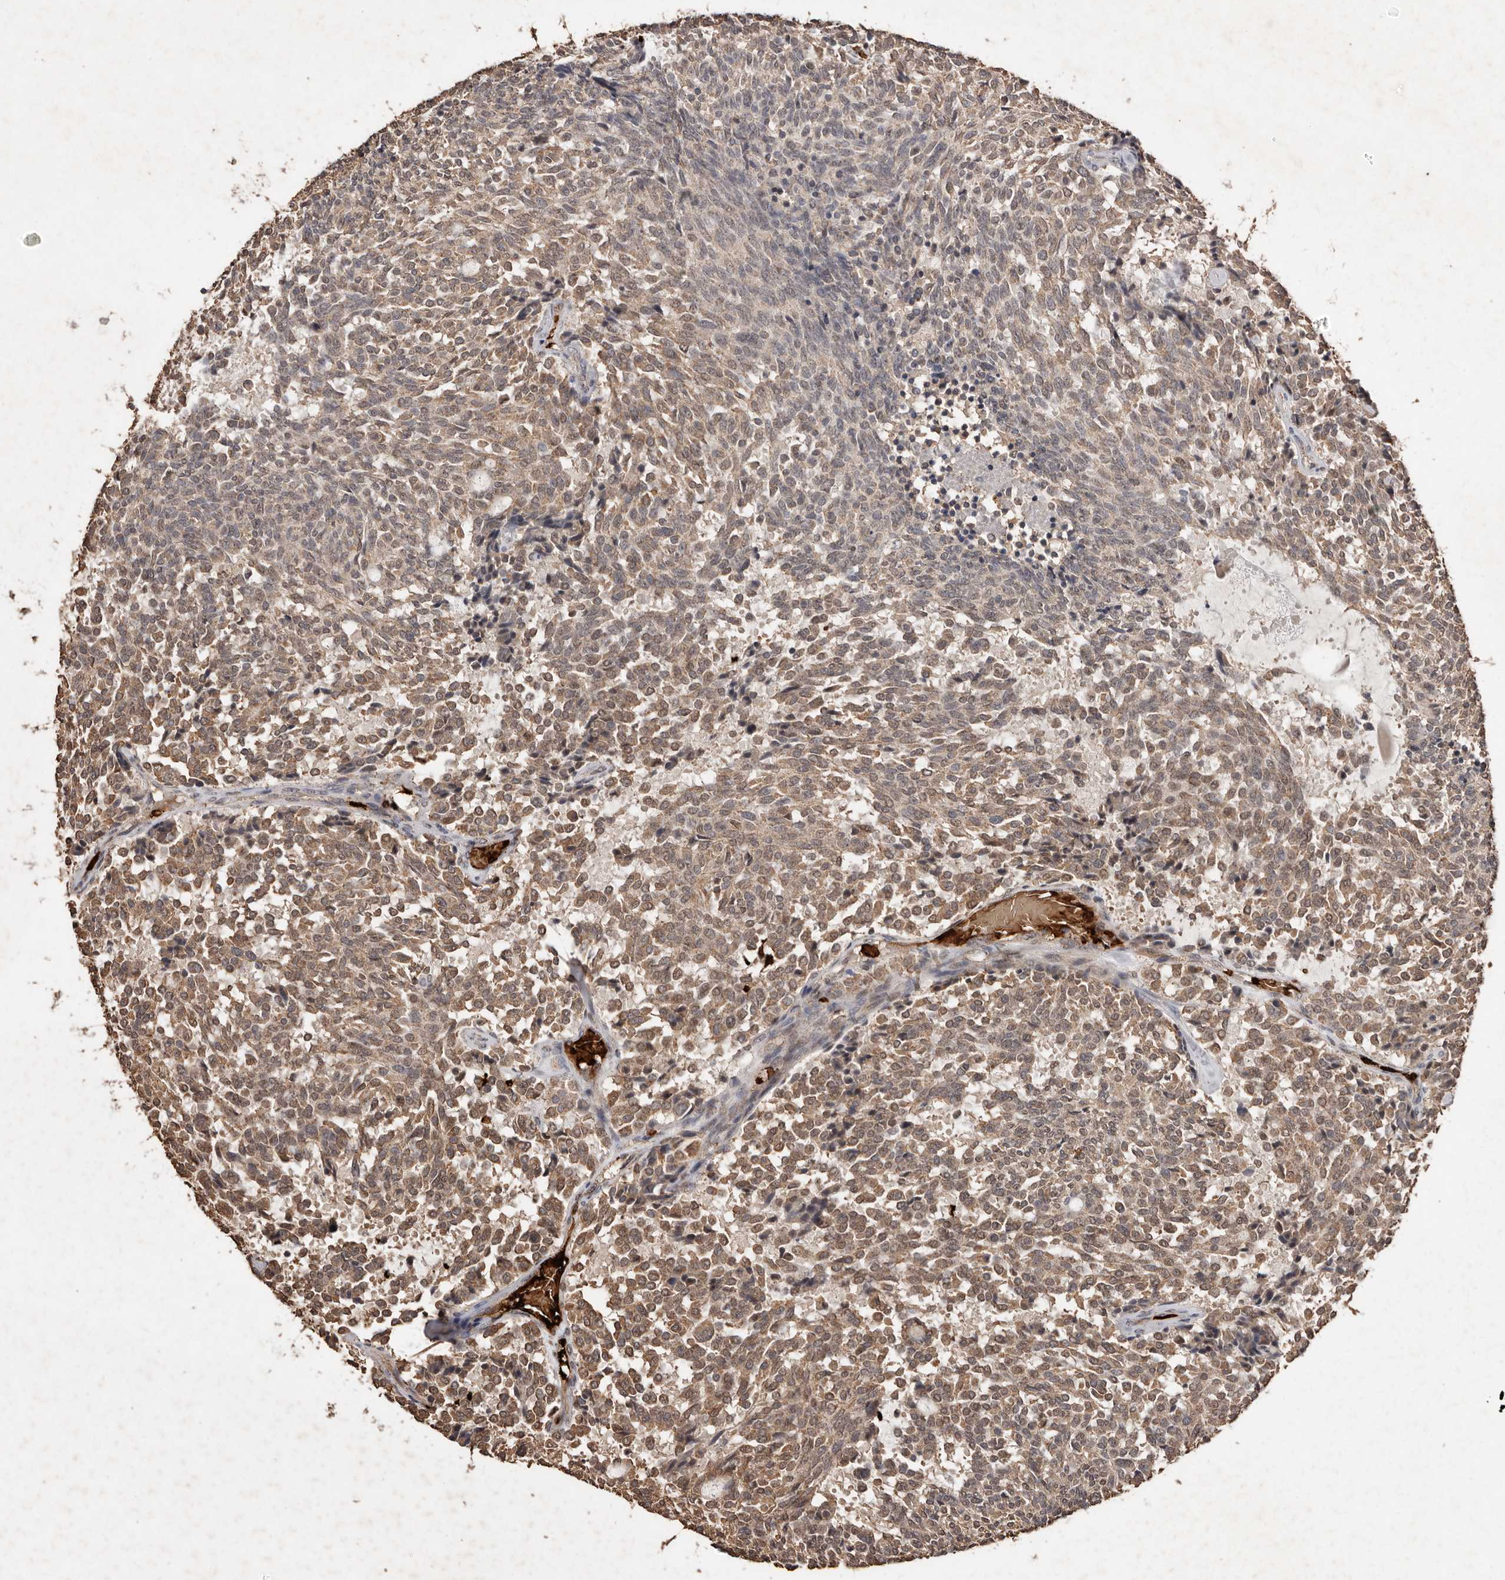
{"staining": {"intensity": "moderate", "quantity": ">75%", "location": "cytoplasmic/membranous"}, "tissue": "carcinoid", "cell_type": "Tumor cells", "image_type": "cancer", "snomed": [{"axis": "morphology", "description": "Carcinoid, malignant, NOS"}, {"axis": "topography", "description": "Pancreas"}], "caption": "Human carcinoid (malignant) stained with a protein marker reveals moderate staining in tumor cells.", "gene": "GRAMD2A", "patient": {"sex": "female", "age": 54}}